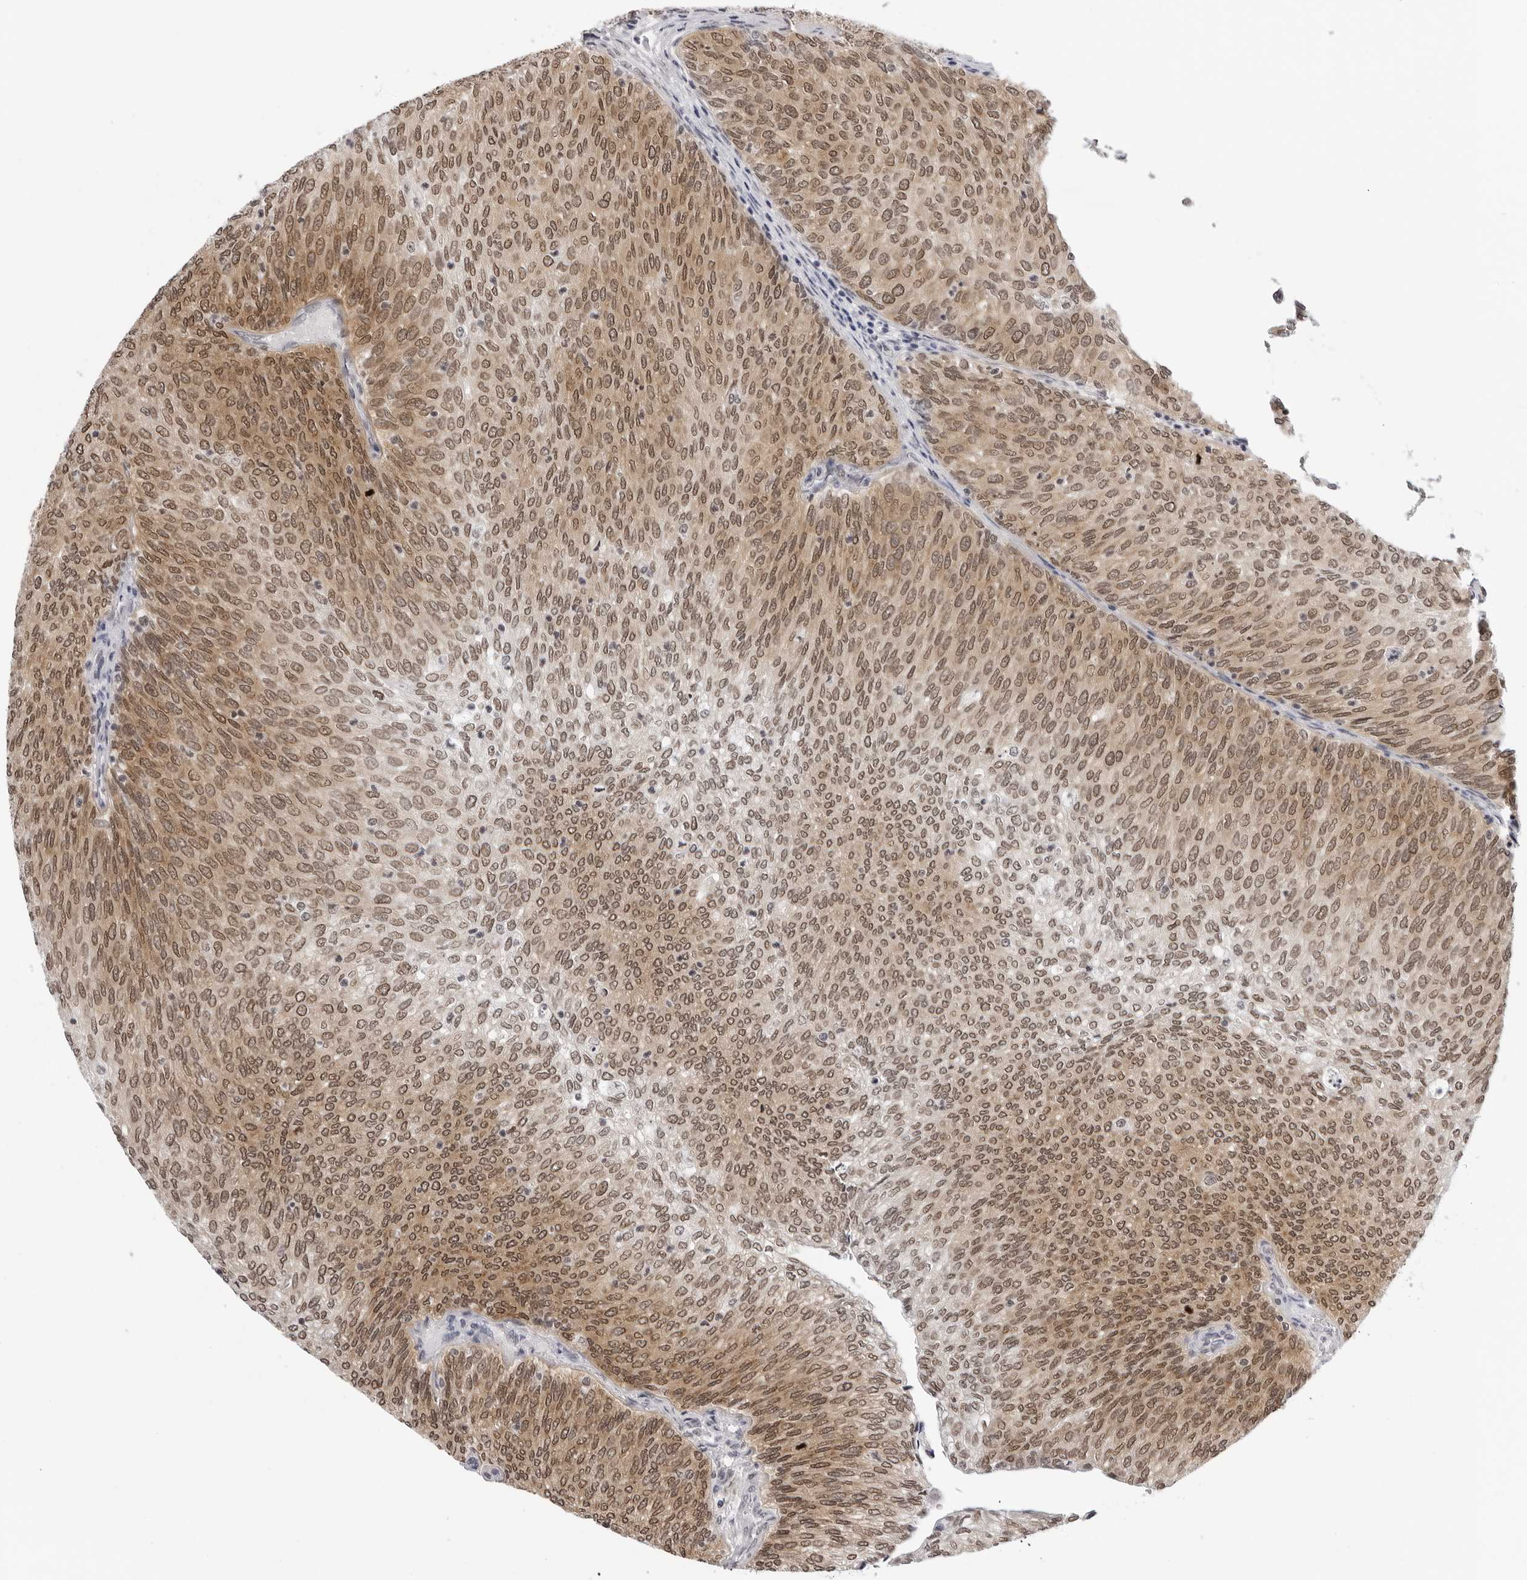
{"staining": {"intensity": "moderate", "quantity": ">75%", "location": "nuclear"}, "tissue": "urothelial cancer", "cell_type": "Tumor cells", "image_type": "cancer", "snomed": [{"axis": "morphology", "description": "Urothelial carcinoma, Low grade"}, {"axis": "topography", "description": "Urinary bladder"}], "caption": "This is an image of immunohistochemistry staining of urothelial cancer, which shows moderate expression in the nuclear of tumor cells.", "gene": "WDR77", "patient": {"sex": "female", "age": 79}}